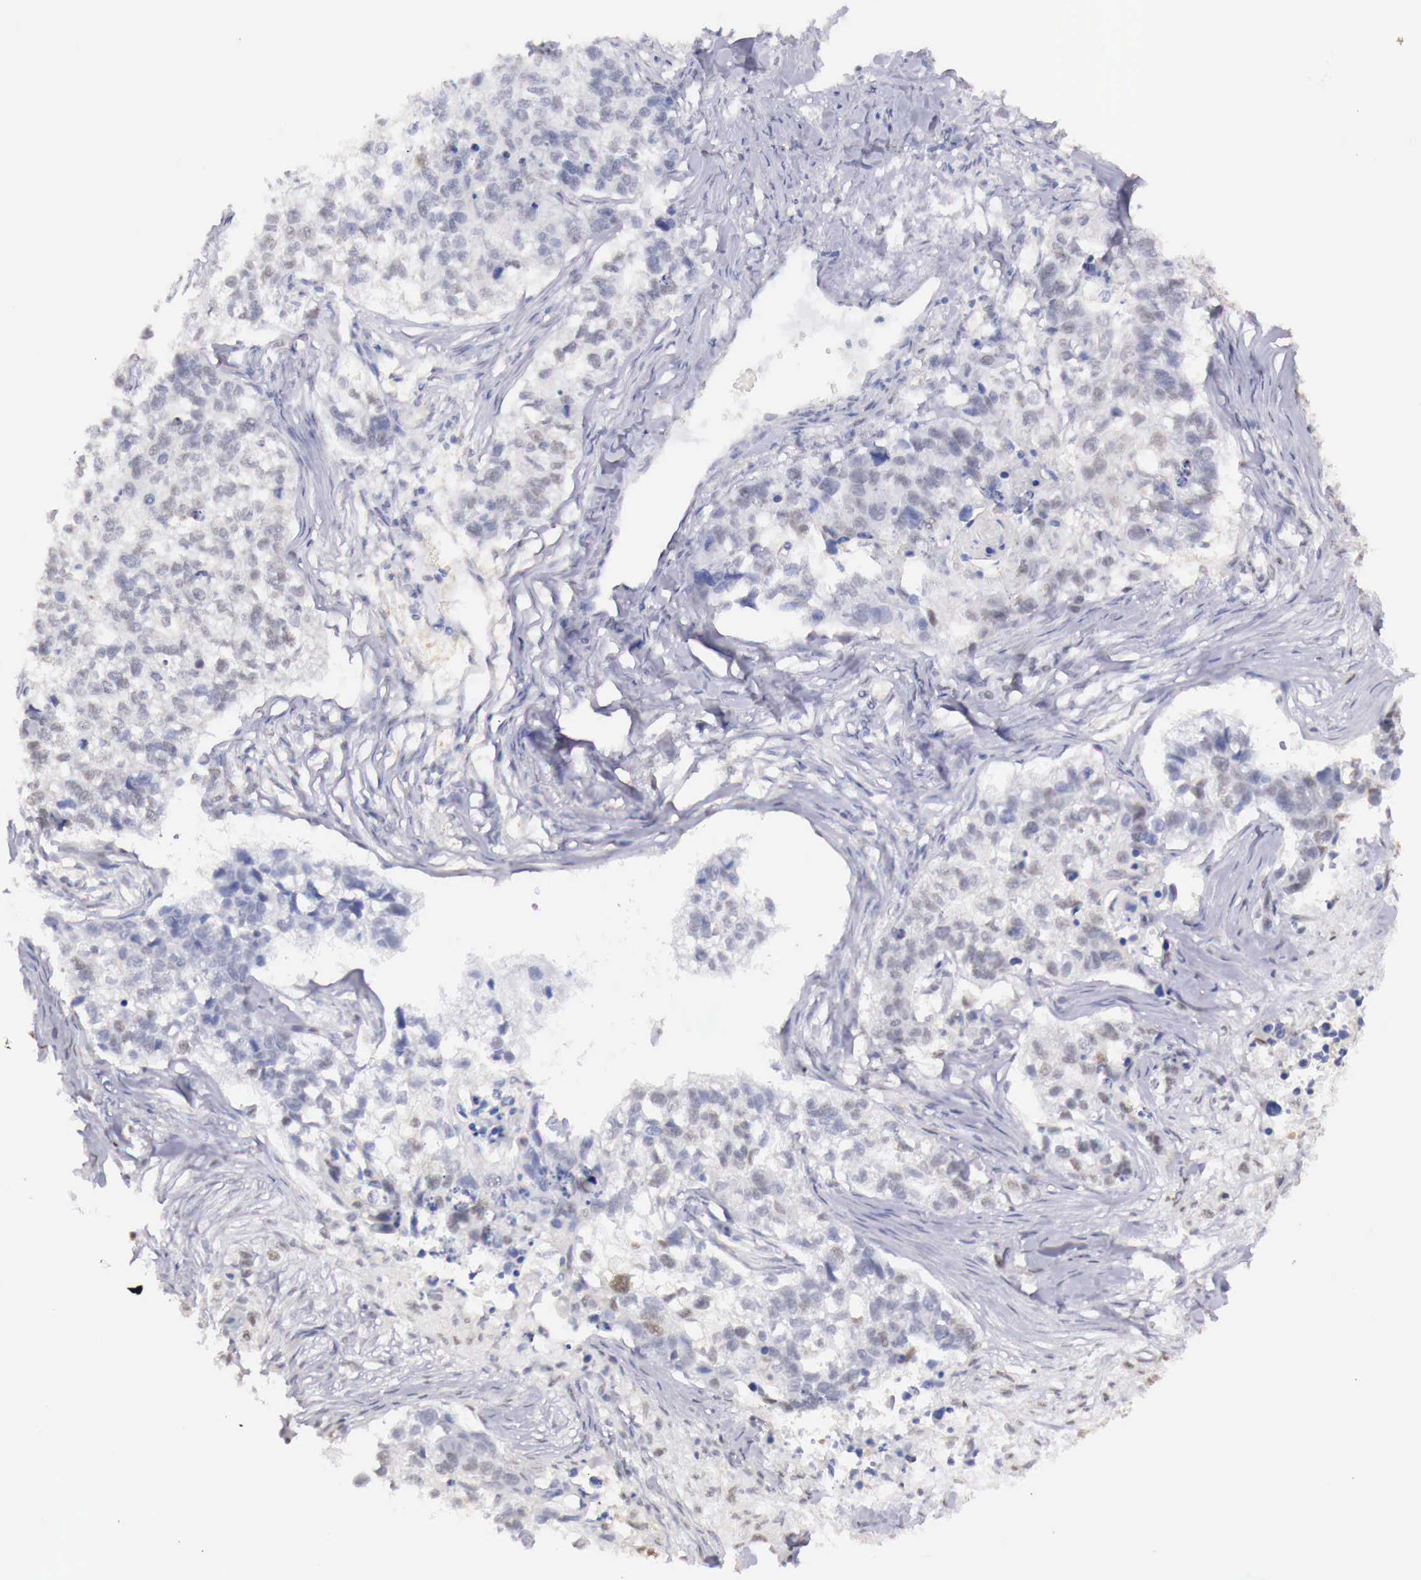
{"staining": {"intensity": "negative", "quantity": "none", "location": "none"}, "tissue": "lung cancer", "cell_type": "Tumor cells", "image_type": "cancer", "snomed": [{"axis": "morphology", "description": "Squamous cell carcinoma, NOS"}, {"axis": "topography", "description": "Lymph node"}, {"axis": "topography", "description": "Lung"}], "caption": "Immunohistochemical staining of human lung squamous cell carcinoma reveals no significant expression in tumor cells.", "gene": "UBA1", "patient": {"sex": "male", "age": 74}}